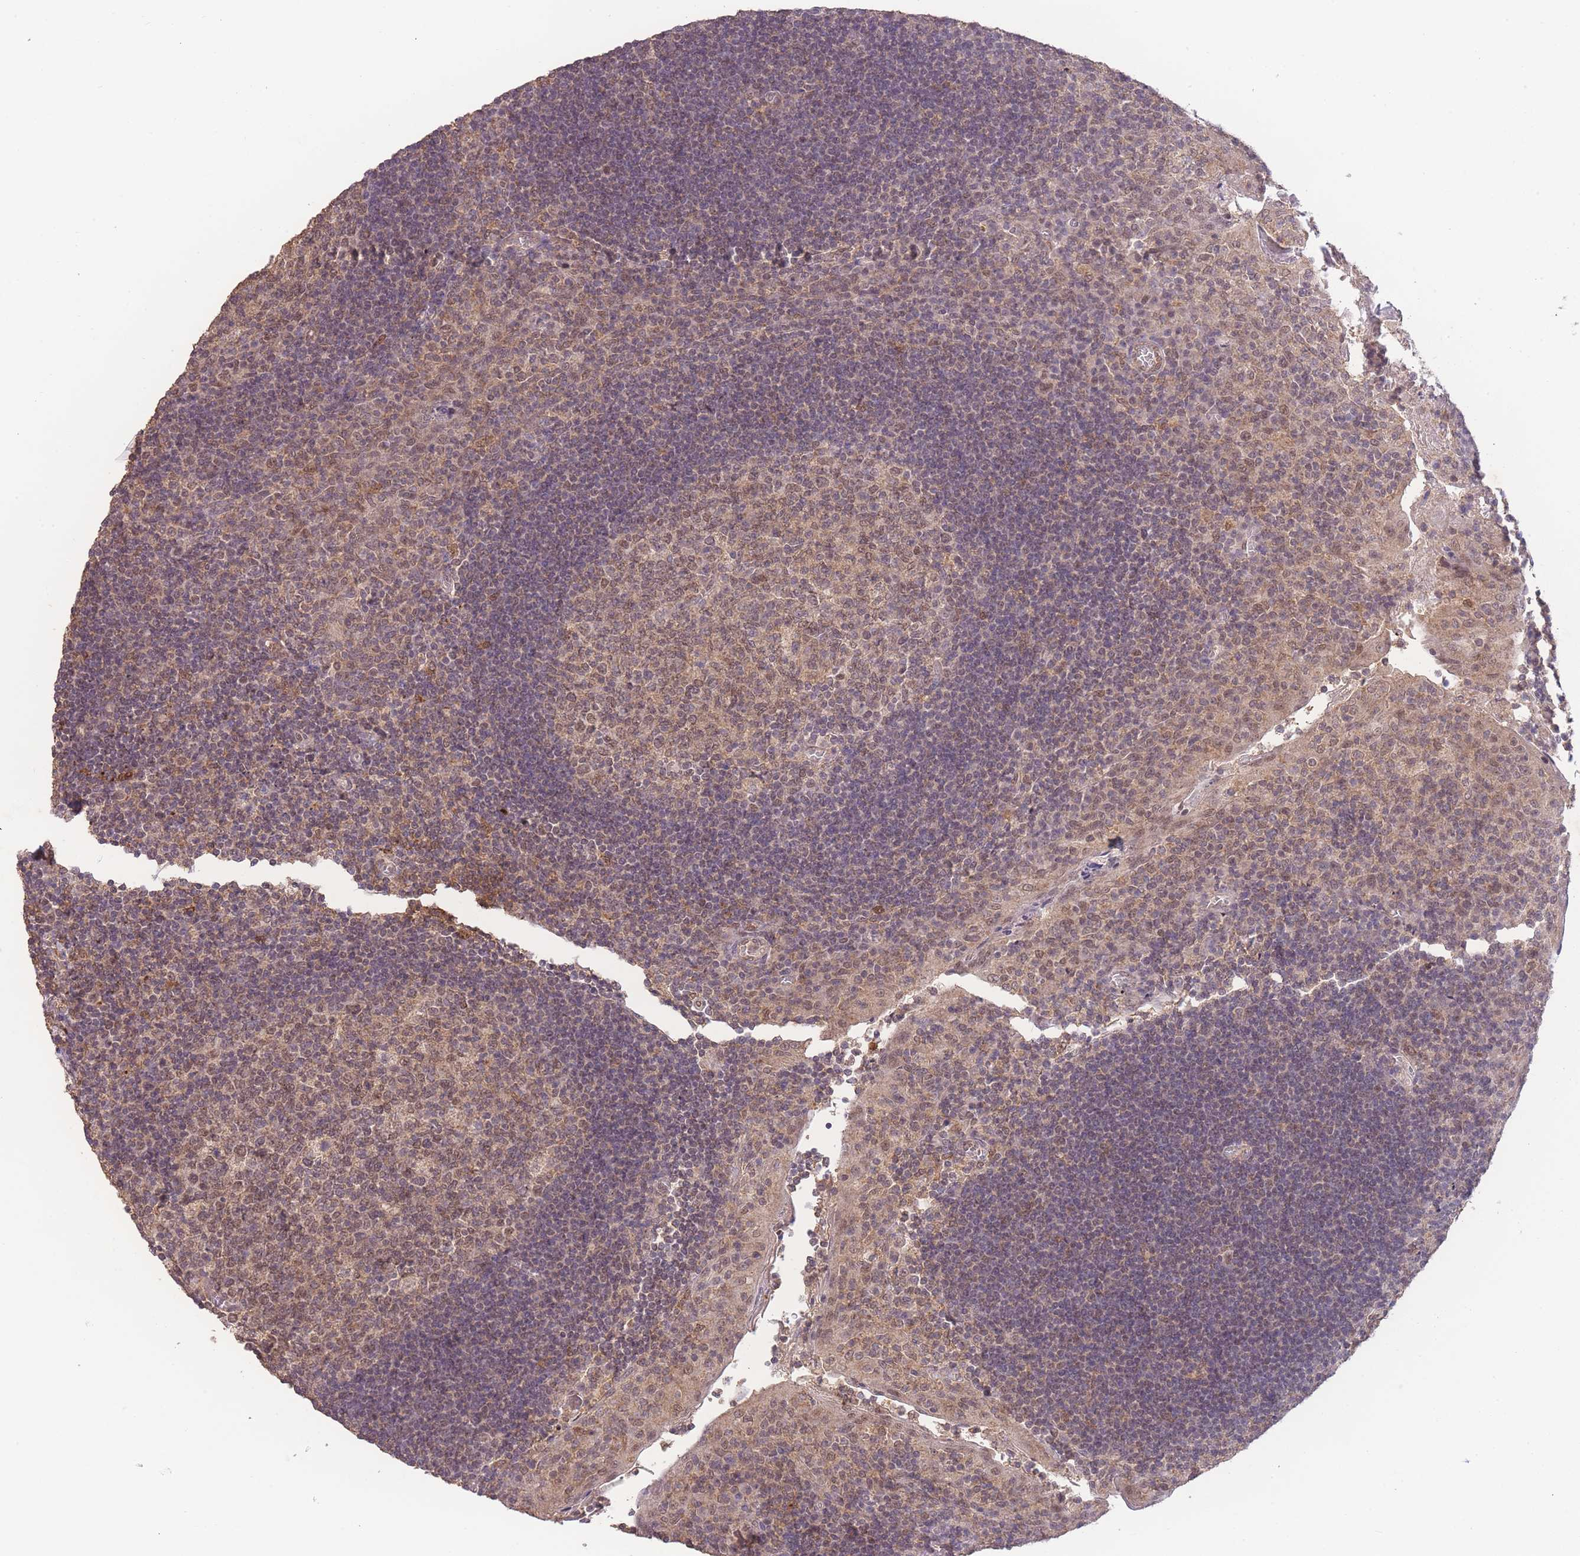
{"staining": {"intensity": "moderate", "quantity": ">75%", "location": "cytoplasmic/membranous,nuclear"}, "tissue": "tonsil", "cell_type": "Germinal center cells", "image_type": "normal", "snomed": [{"axis": "morphology", "description": "Normal tissue, NOS"}, {"axis": "topography", "description": "Tonsil"}], "caption": "Protein expression by immunohistochemistry shows moderate cytoplasmic/membranous,nuclear expression in approximately >75% of germinal center cells in normal tonsil.", "gene": "RNF144B", "patient": {"sex": "male", "age": 17}}